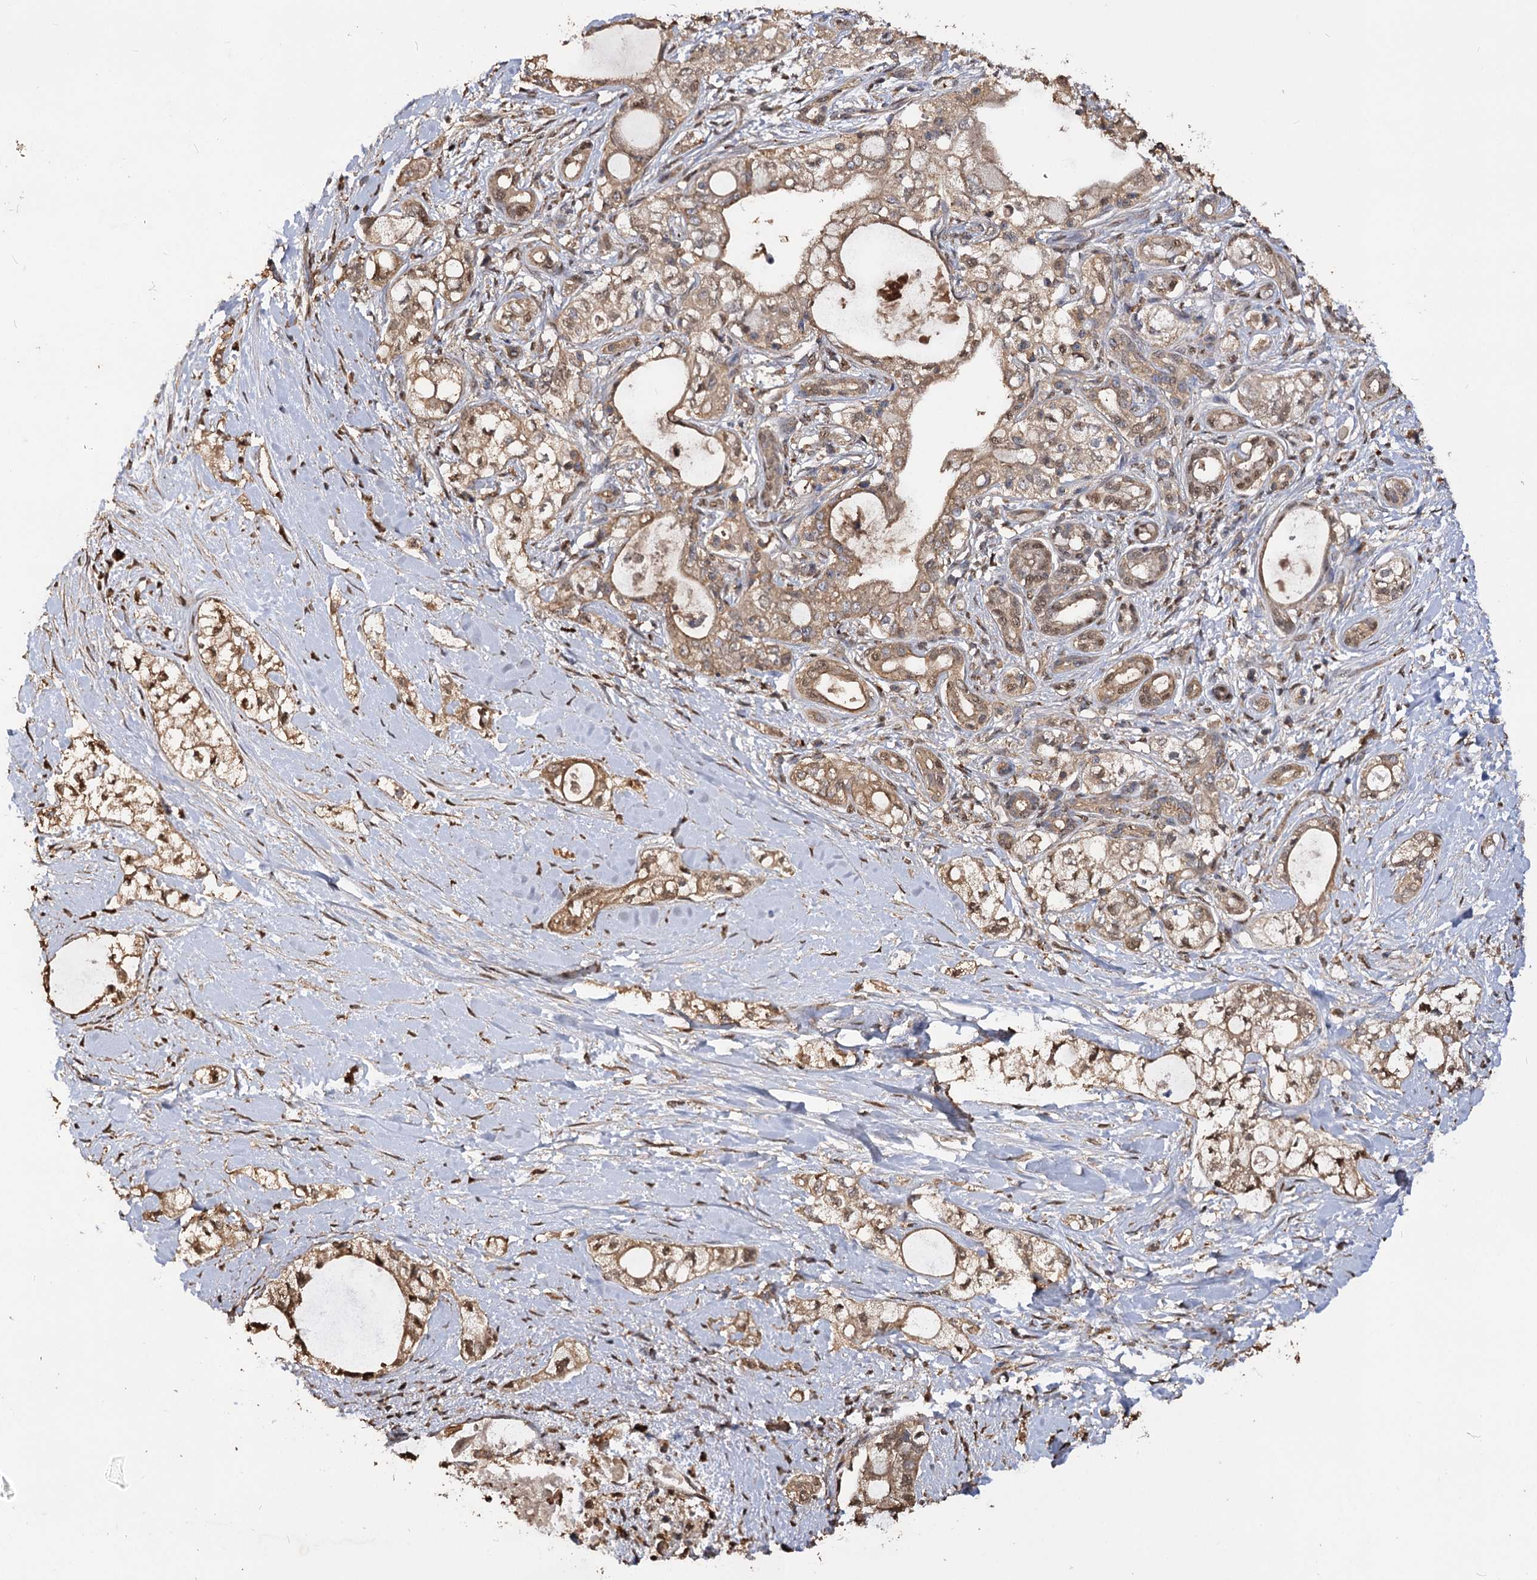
{"staining": {"intensity": "moderate", "quantity": ">75%", "location": "cytoplasmic/membranous"}, "tissue": "pancreatic cancer", "cell_type": "Tumor cells", "image_type": "cancer", "snomed": [{"axis": "morphology", "description": "Adenocarcinoma, NOS"}, {"axis": "topography", "description": "Pancreas"}], "caption": "DAB (3,3'-diaminobenzidine) immunohistochemical staining of pancreatic adenocarcinoma reveals moderate cytoplasmic/membranous protein expression in approximately >75% of tumor cells. The protein is stained brown, and the nuclei are stained in blue (DAB (3,3'-diaminobenzidine) IHC with brightfield microscopy, high magnification).", "gene": "ARL13A", "patient": {"sex": "male", "age": 70}}